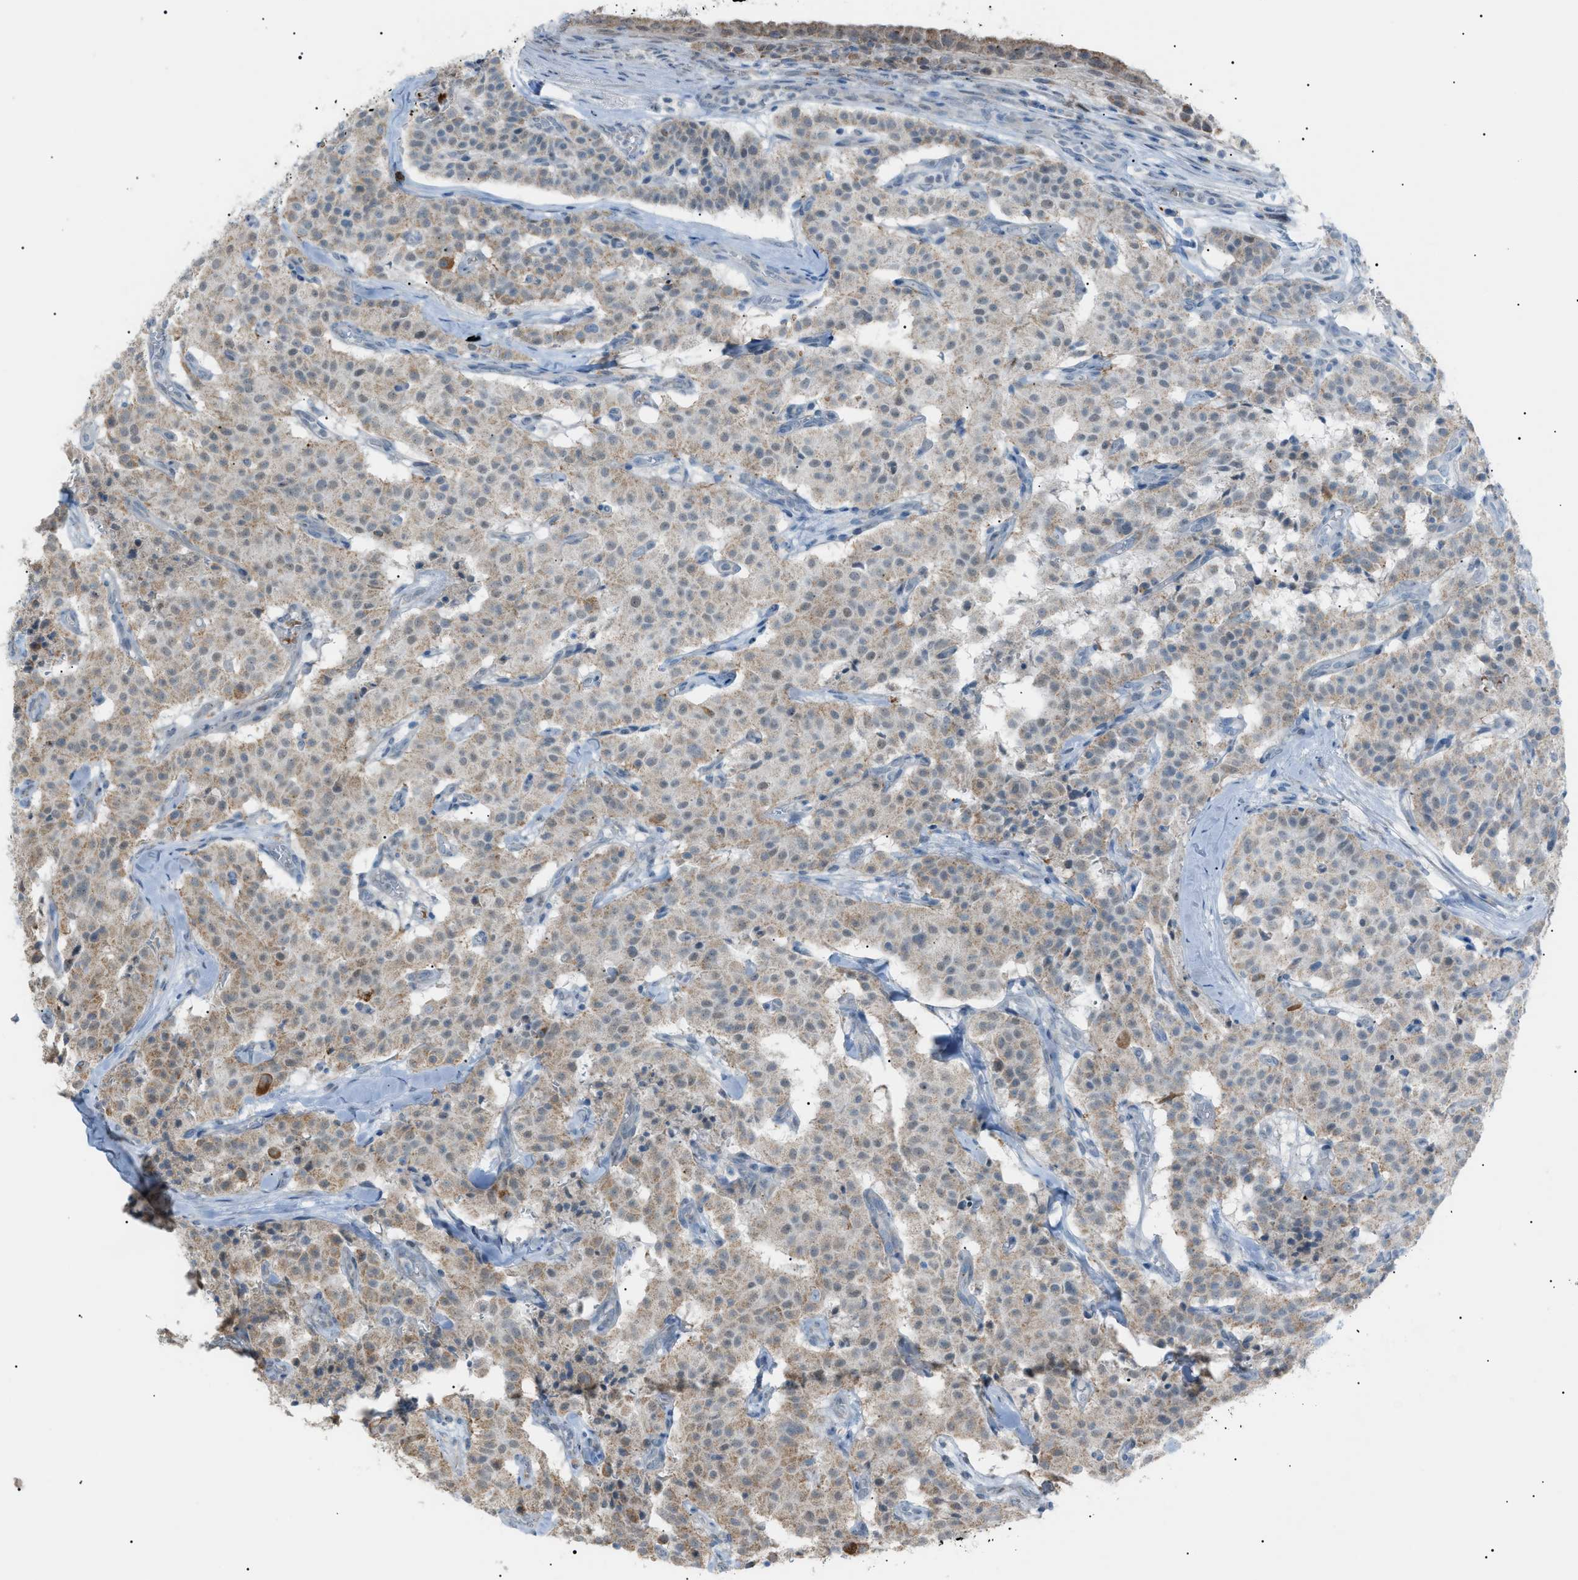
{"staining": {"intensity": "weak", "quantity": ">75%", "location": "cytoplasmic/membranous"}, "tissue": "carcinoid", "cell_type": "Tumor cells", "image_type": "cancer", "snomed": [{"axis": "morphology", "description": "Carcinoid, malignant, NOS"}, {"axis": "topography", "description": "Lung"}], "caption": "Human carcinoid stained with a protein marker exhibits weak staining in tumor cells.", "gene": "ZNF516", "patient": {"sex": "male", "age": 30}}